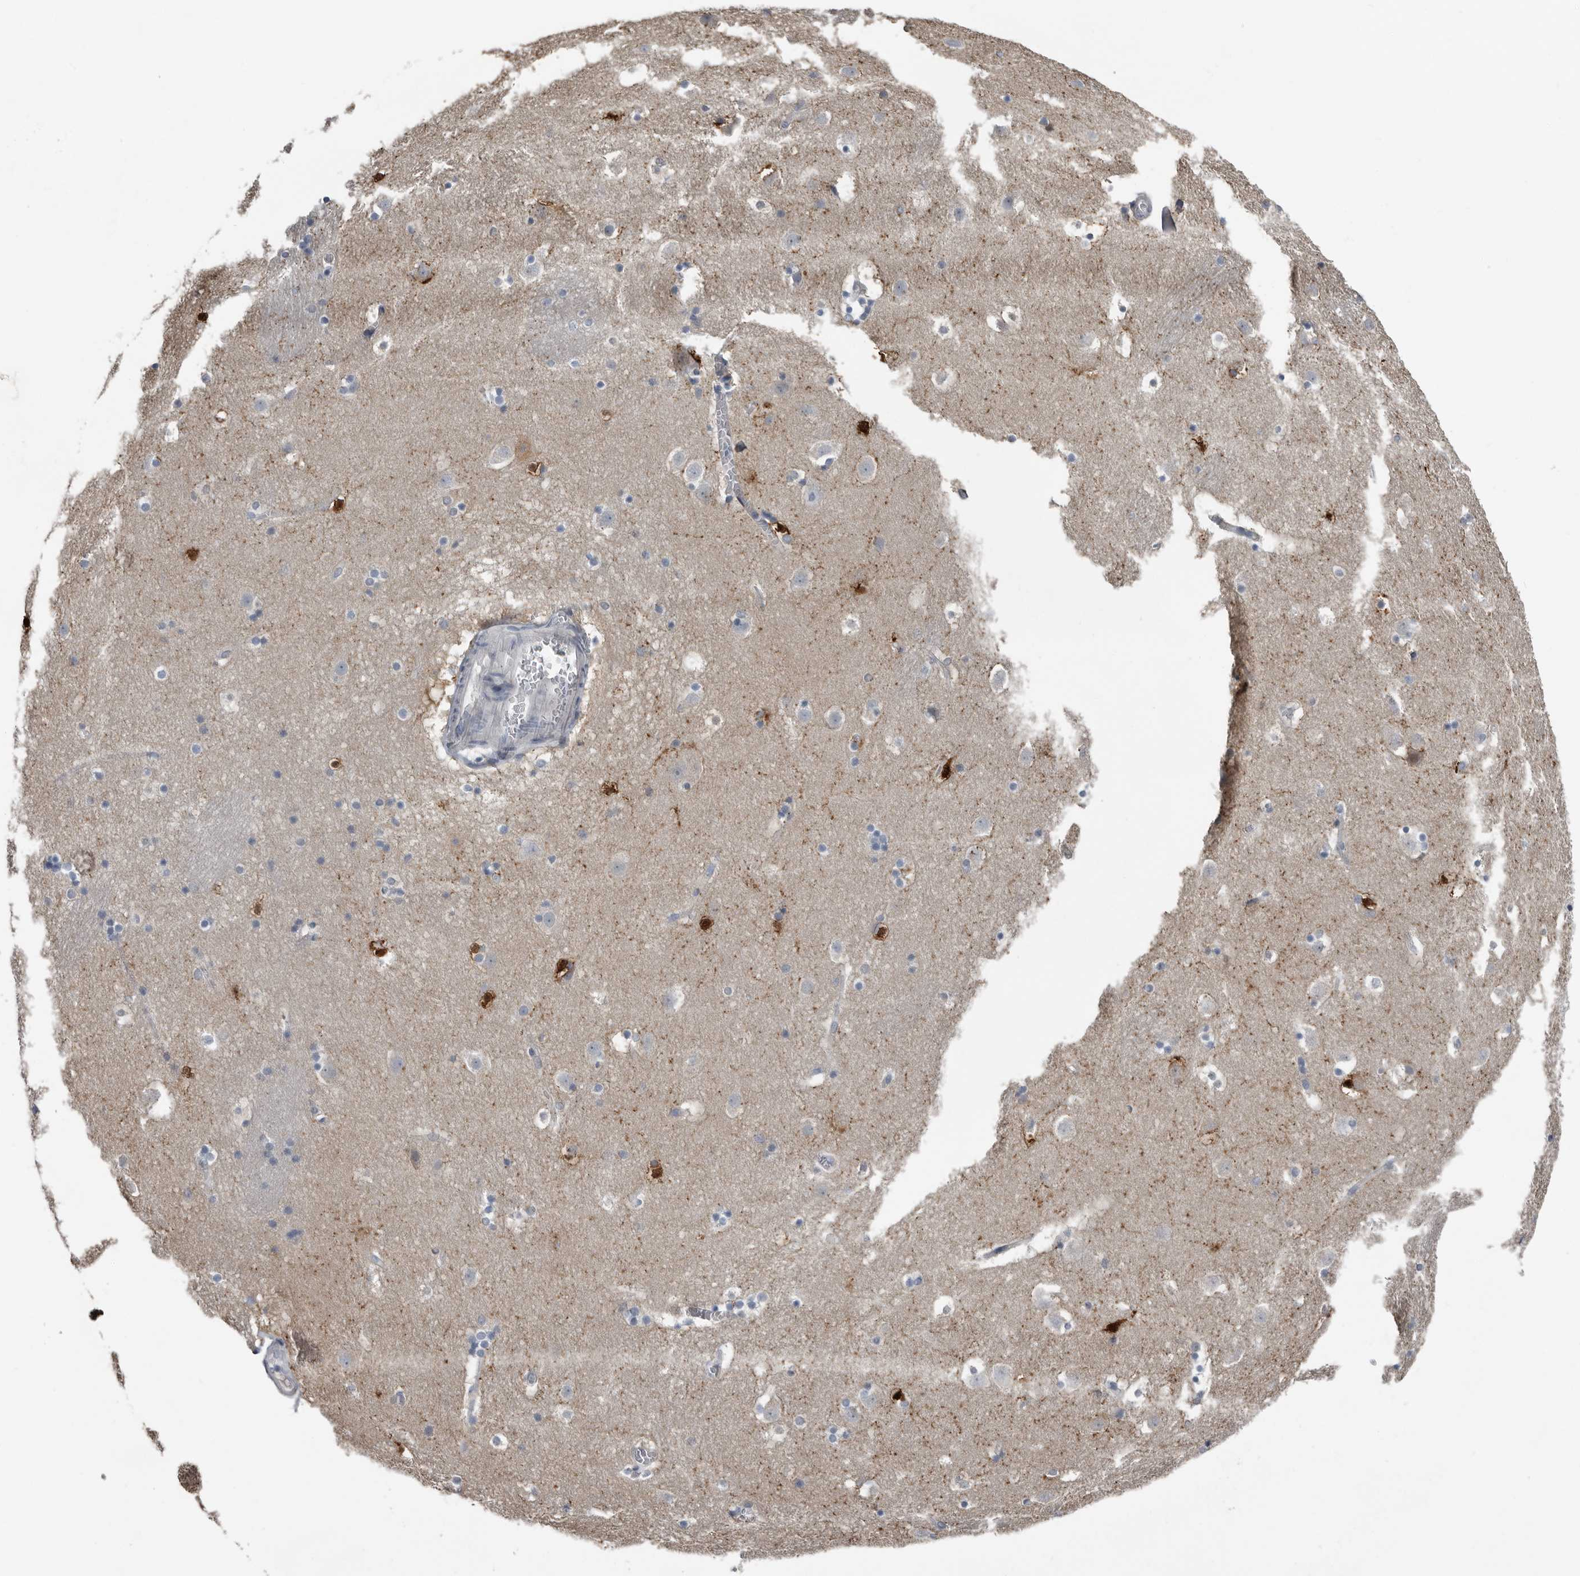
{"staining": {"intensity": "strong", "quantity": "<25%", "location": "cytoplasmic/membranous,nuclear"}, "tissue": "caudate", "cell_type": "Glial cells", "image_type": "normal", "snomed": [{"axis": "morphology", "description": "Normal tissue, NOS"}, {"axis": "topography", "description": "Lateral ventricle wall"}], "caption": "The photomicrograph reveals immunohistochemical staining of unremarkable caudate. There is strong cytoplasmic/membranous,nuclear staining is appreciated in approximately <25% of glial cells.", "gene": "FABP7", "patient": {"sex": "male", "age": 45}}